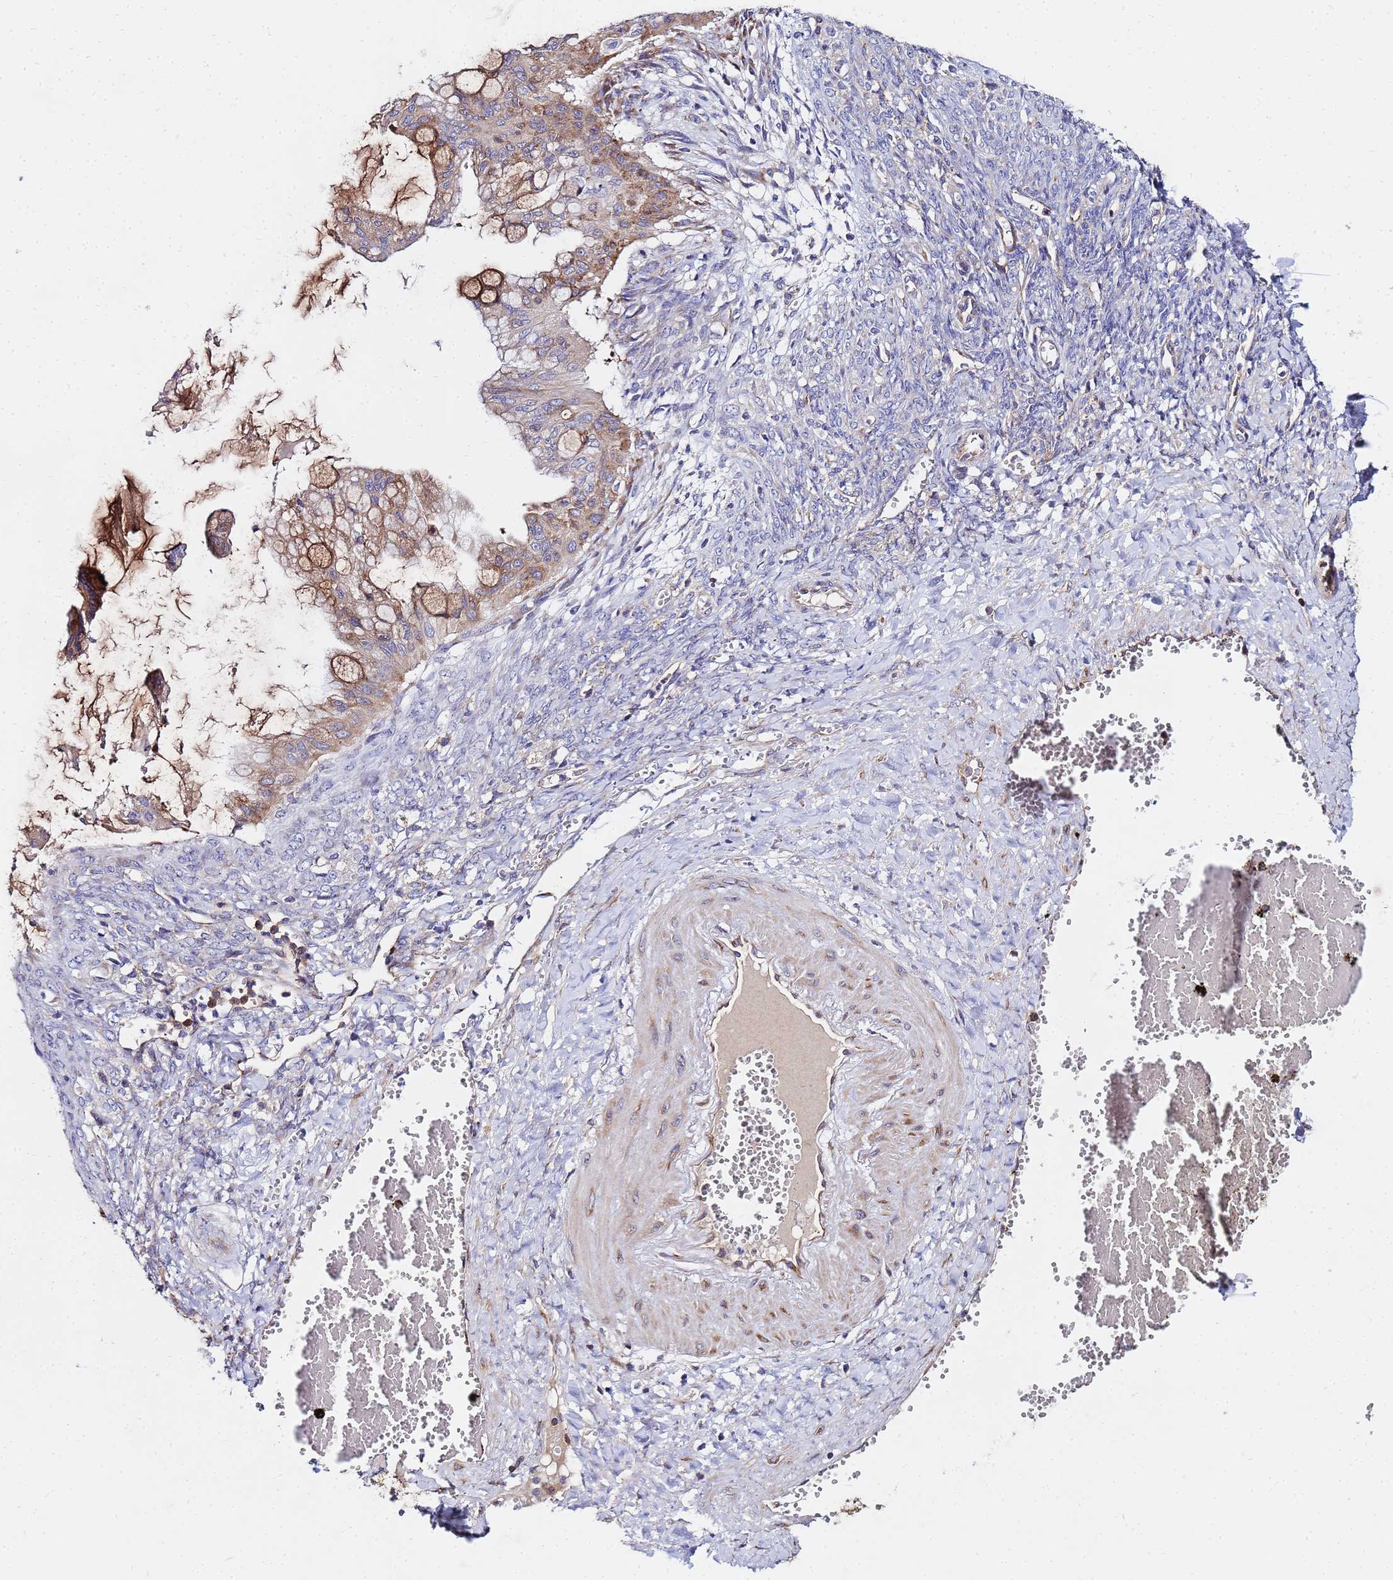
{"staining": {"intensity": "weak", "quantity": "25%-75%", "location": "cytoplasmic/membranous"}, "tissue": "ovarian cancer", "cell_type": "Tumor cells", "image_type": "cancer", "snomed": [{"axis": "morphology", "description": "Cystadenocarcinoma, mucinous, NOS"}, {"axis": "topography", "description": "Ovary"}], "caption": "Human ovarian cancer stained with a brown dye demonstrates weak cytoplasmic/membranous positive expression in approximately 25%-75% of tumor cells.", "gene": "POM121", "patient": {"sex": "female", "age": 73}}